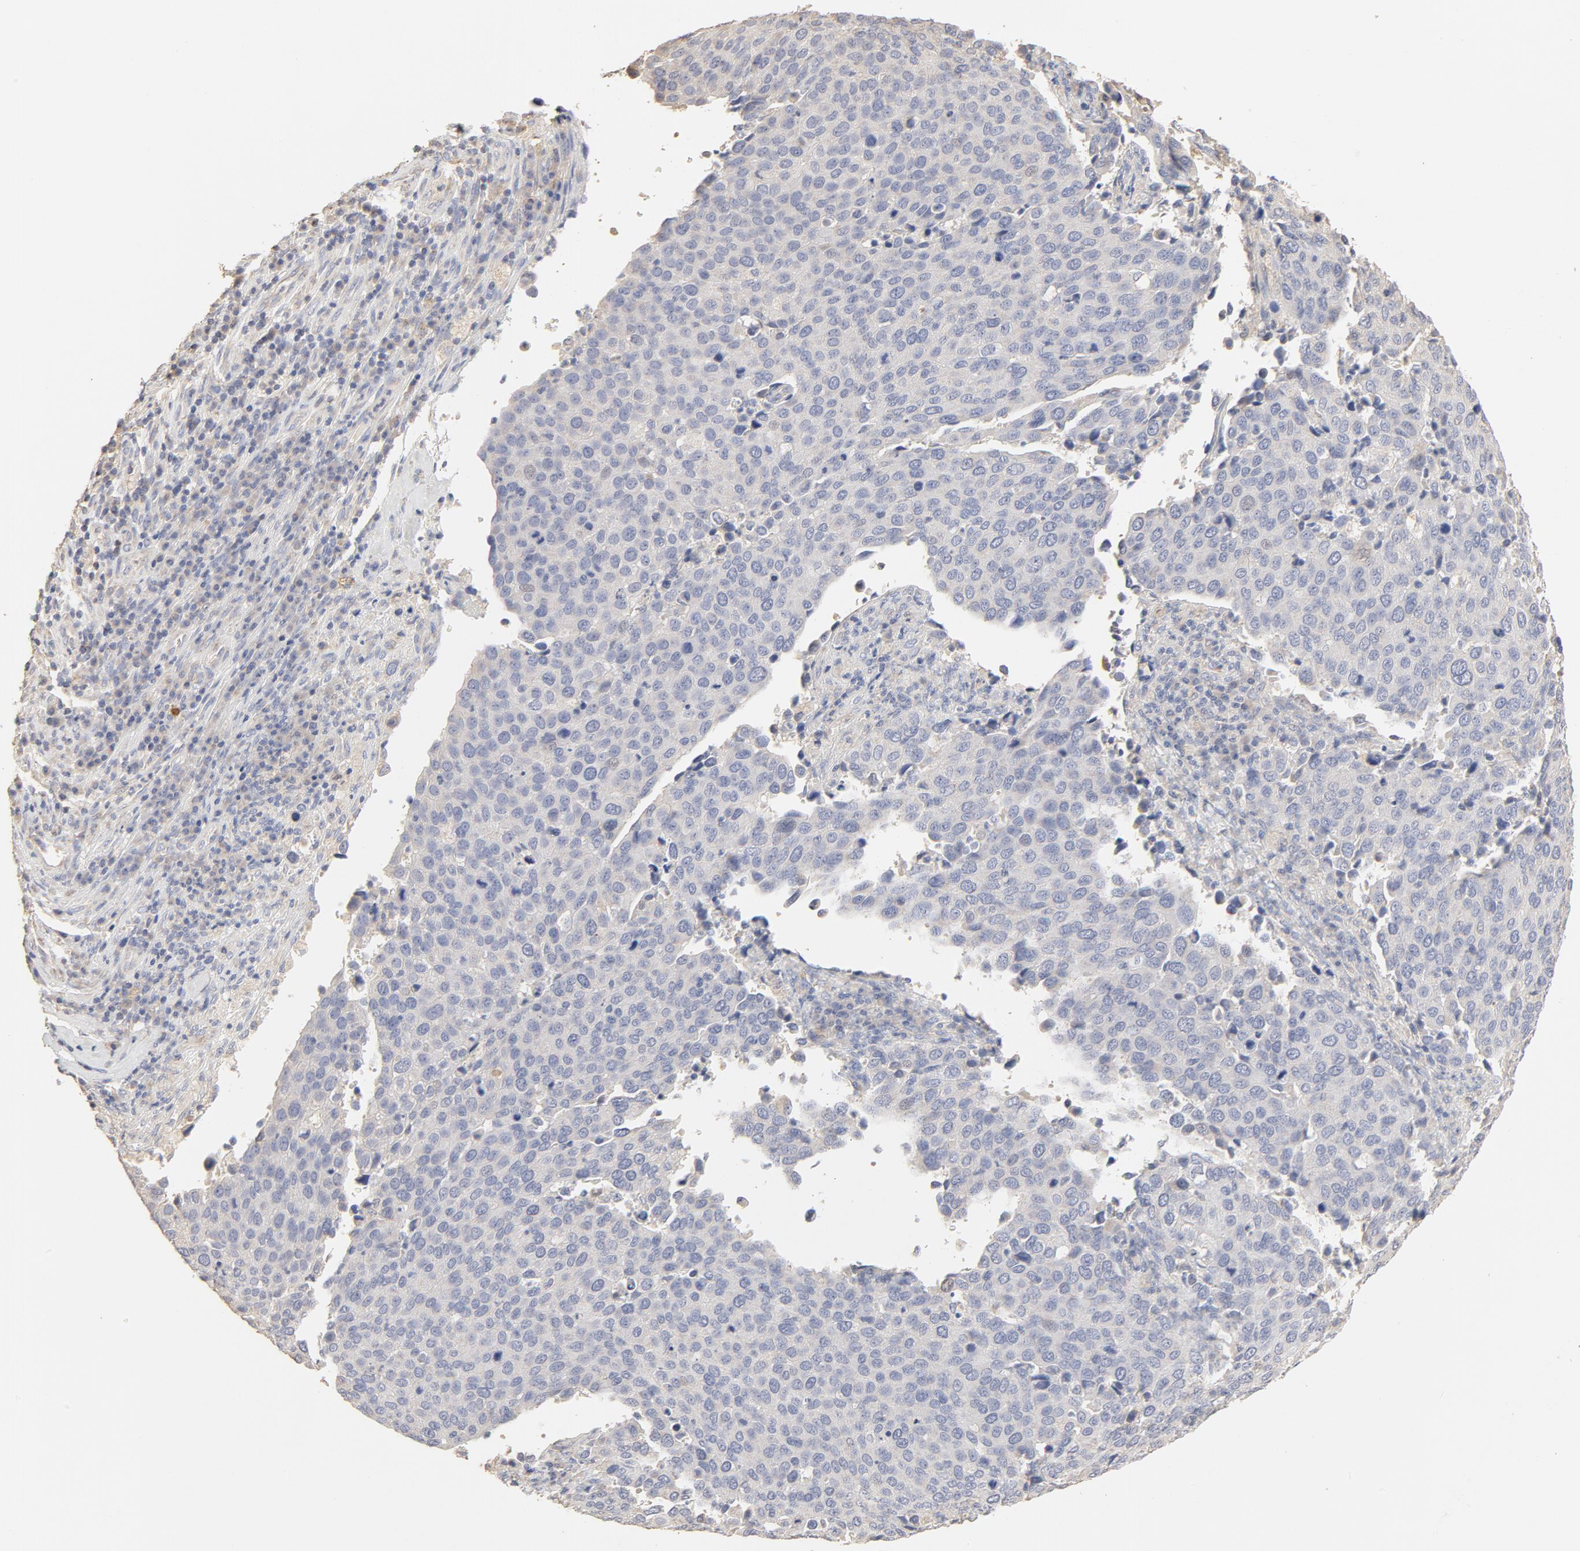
{"staining": {"intensity": "negative", "quantity": "none", "location": "none"}, "tissue": "cervical cancer", "cell_type": "Tumor cells", "image_type": "cancer", "snomed": [{"axis": "morphology", "description": "Squamous cell carcinoma, NOS"}, {"axis": "topography", "description": "Cervix"}], "caption": "Human cervical cancer (squamous cell carcinoma) stained for a protein using immunohistochemistry (IHC) reveals no staining in tumor cells.", "gene": "FCGBP", "patient": {"sex": "female", "age": 54}}